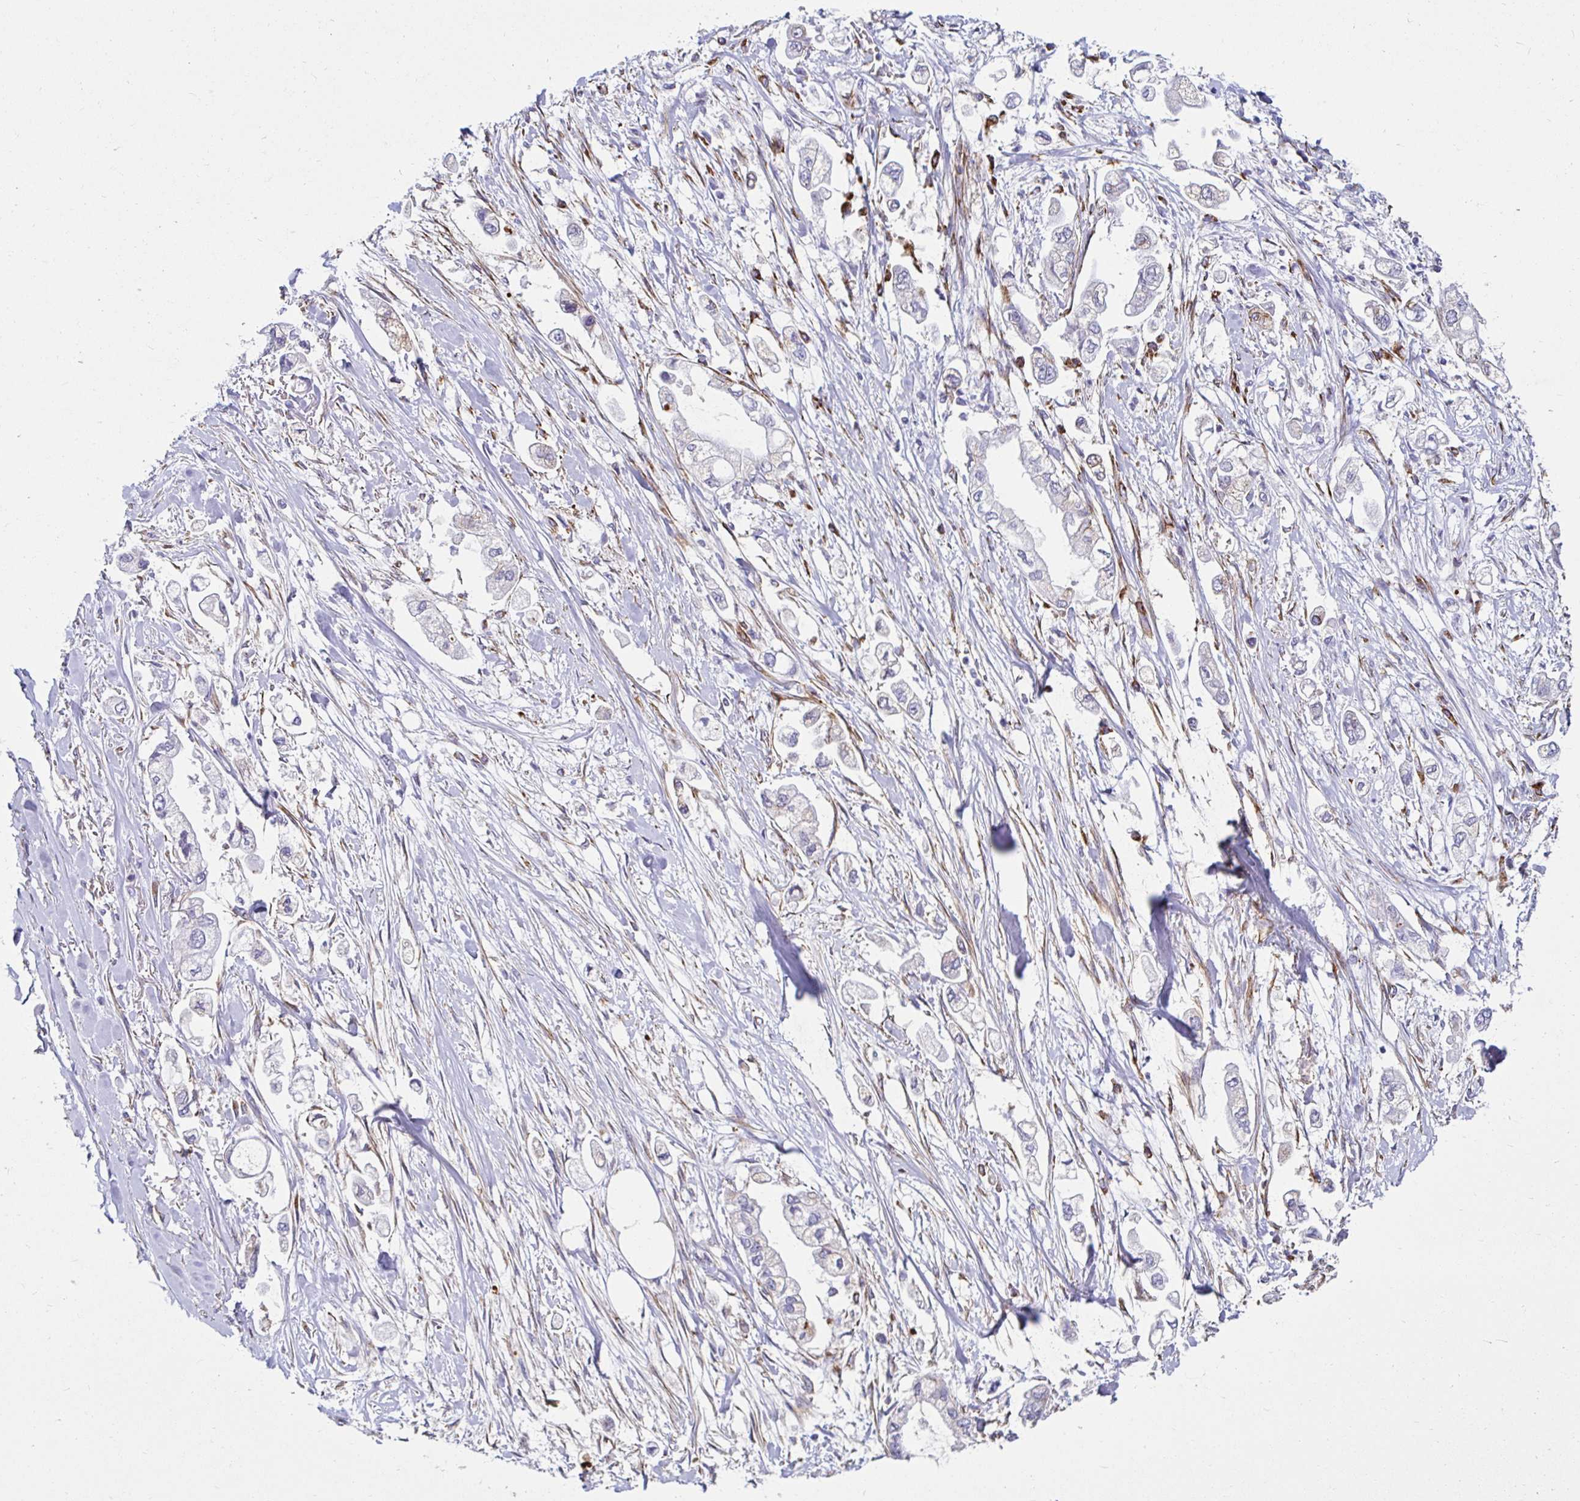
{"staining": {"intensity": "negative", "quantity": "none", "location": "none"}, "tissue": "stomach cancer", "cell_type": "Tumor cells", "image_type": "cancer", "snomed": [{"axis": "morphology", "description": "Adenocarcinoma, NOS"}, {"axis": "topography", "description": "Stomach"}], "caption": "Immunohistochemical staining of stomach cancer demonstrates no significant expression in tumor cells.", "gene": "ANKRD62", "patient": {"sex": "male", "age": 62}}